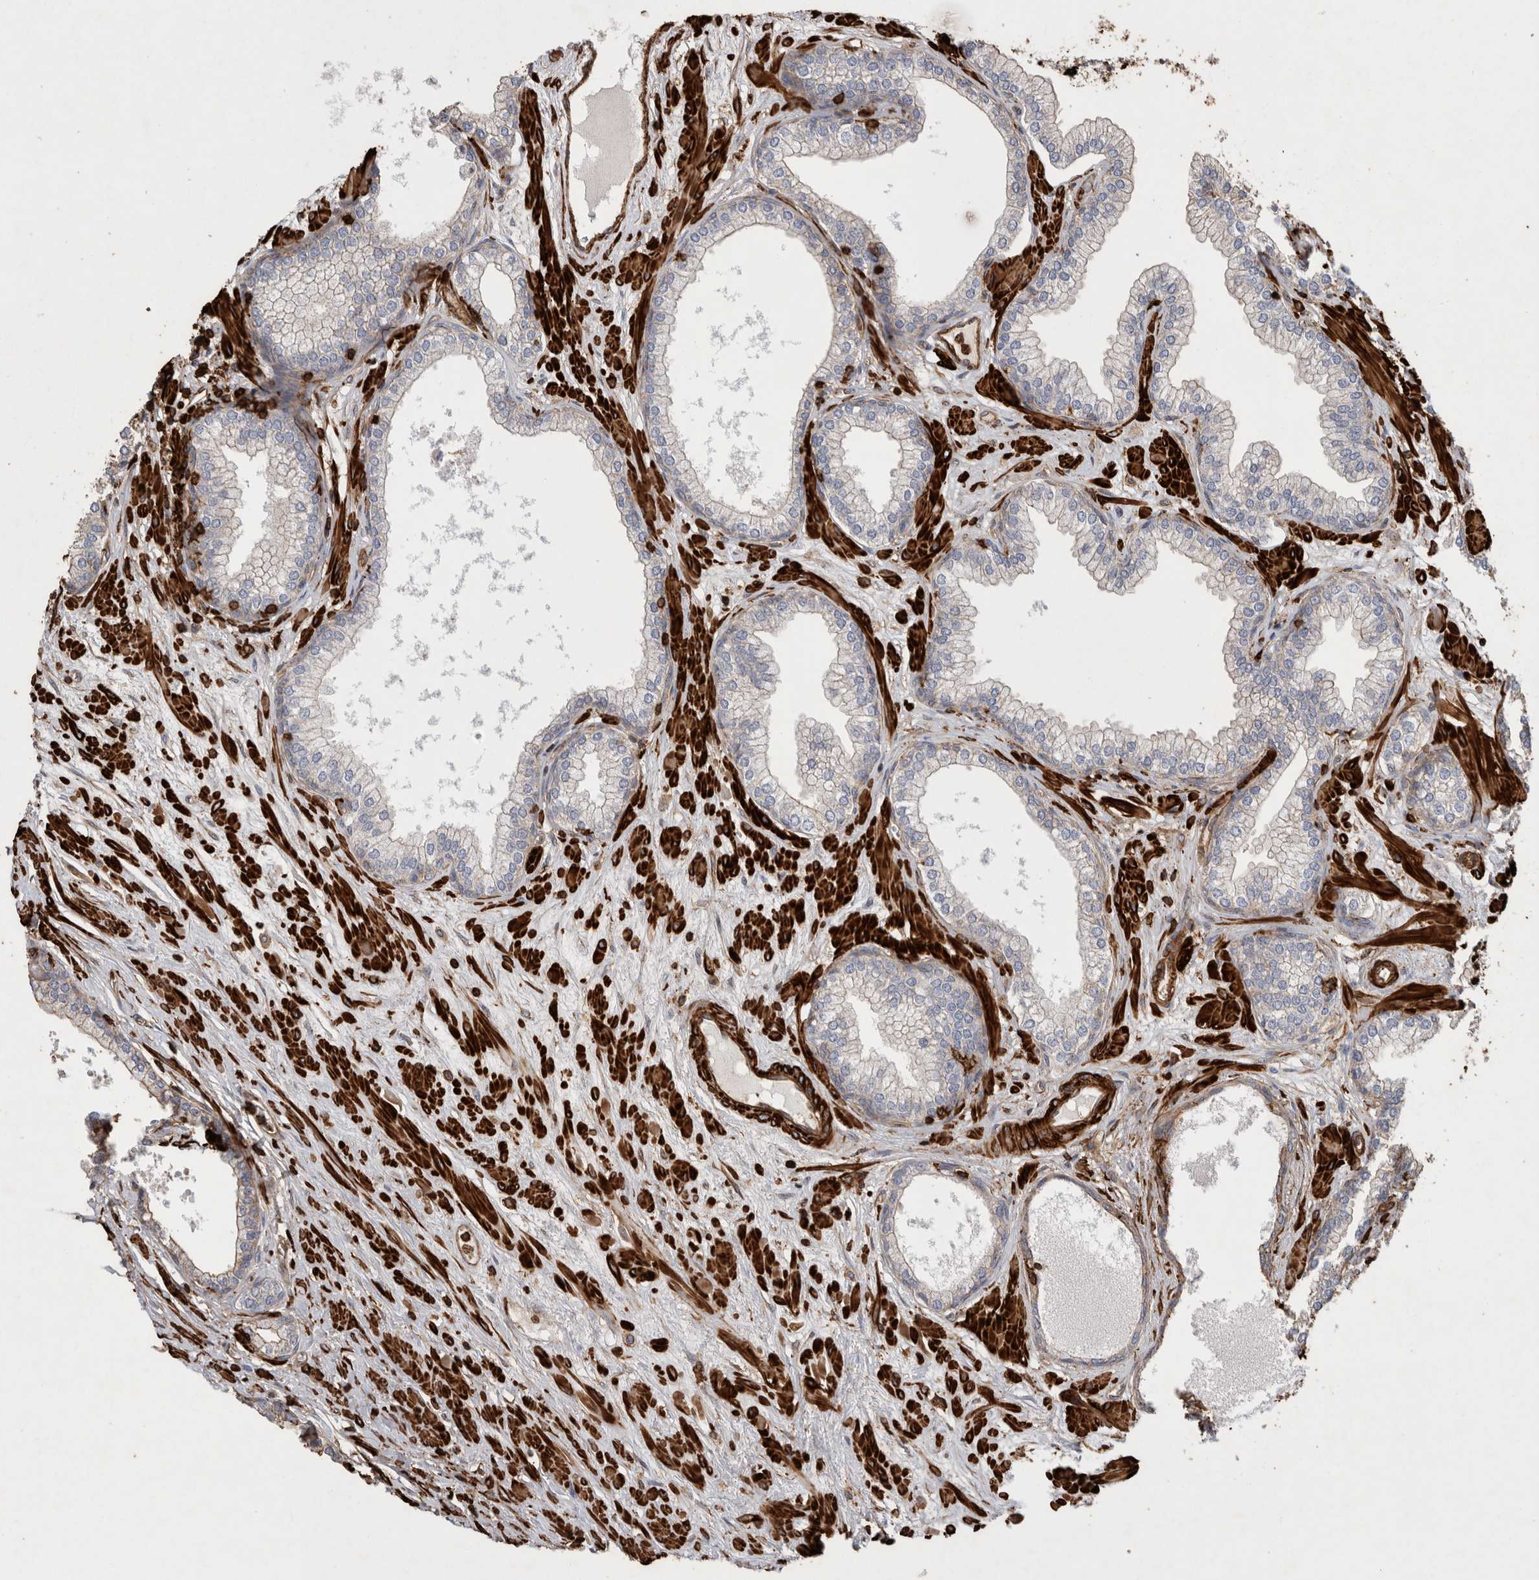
{"staining": {"intensity": "moderate", "quantity": "25%-75%", "location": "cytoplasmic/membranous"}, "tissue": "prostate", "cell_type": "Glandular cells", "image_type": "normal", "snomed": [{"axis": "morphology", "description": "Normal tissue, NOS"}, {"axis": "morphology", "description": "Urothelial carcinoma, Low grade"}, {"axis": "topography", "description": "Urinary bladder"}, {"axis": "topography", "description": "Prostate"}], "caption": "Immunohistochemical staining of unremarkable human prostate shows 25%-75% levels of moderate cytoplasmic/membranous protein positivity in approximately 25%-75% of glandular cells.", "gene": "GPER1", "patient": {"sex": "male", "age": 60}}